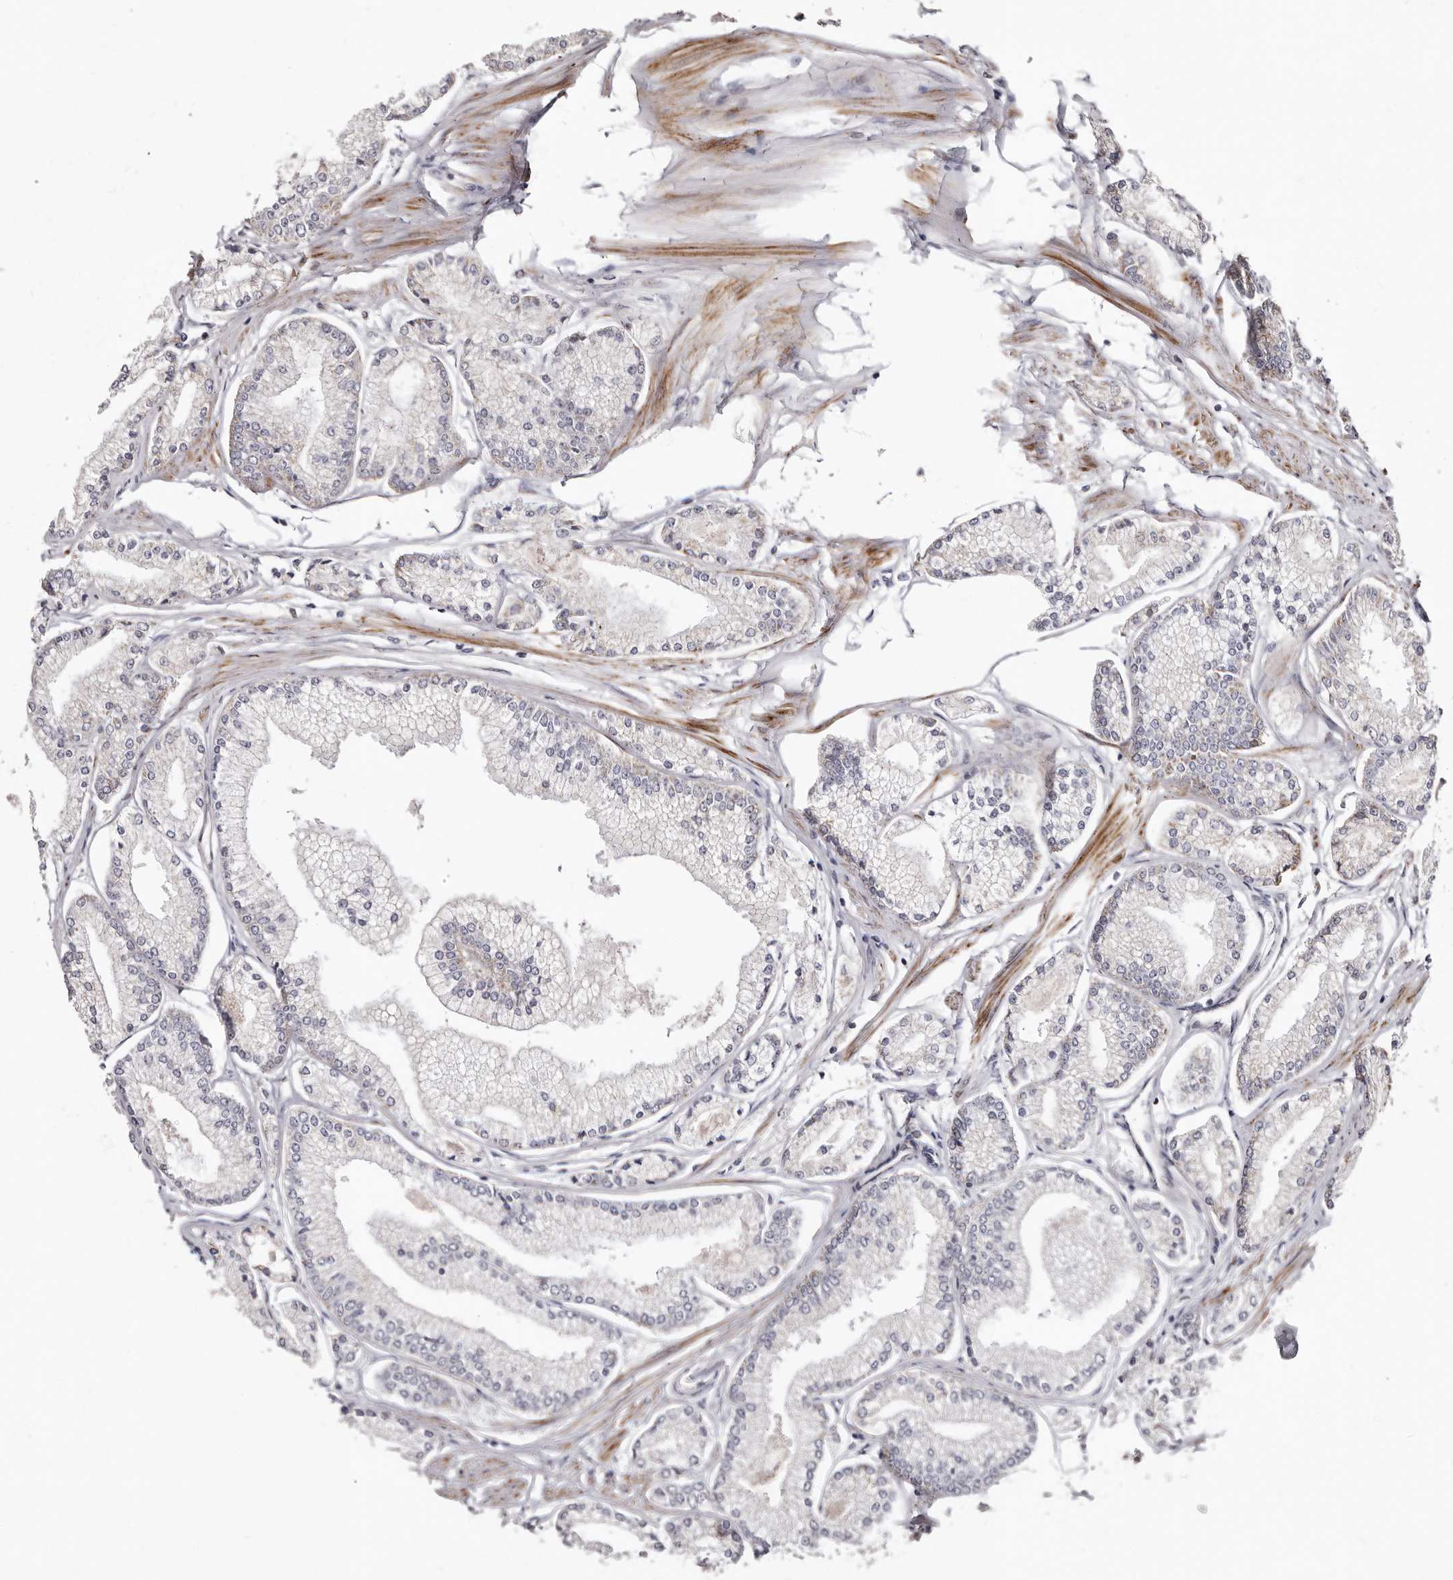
{"staining": {"intensity": "negative", "quantity": "none", "location": "none"}, "tissue": "prostate cancer", "cell_type": "Tumor cells", "image_type": "cancer", "snomed": [{"axis": "morphology", "description": "Adenocarcinoma, Low grade"}, {"axis": "topography", "description": "Prostate"}], "caption": "A photomicrograph of human prostate cancer (low-grade adenocarcinoma) is negative for staining in tumor cells.", "gene": "PHF20L1", "patient": {"sex": "male", "age": 52}}